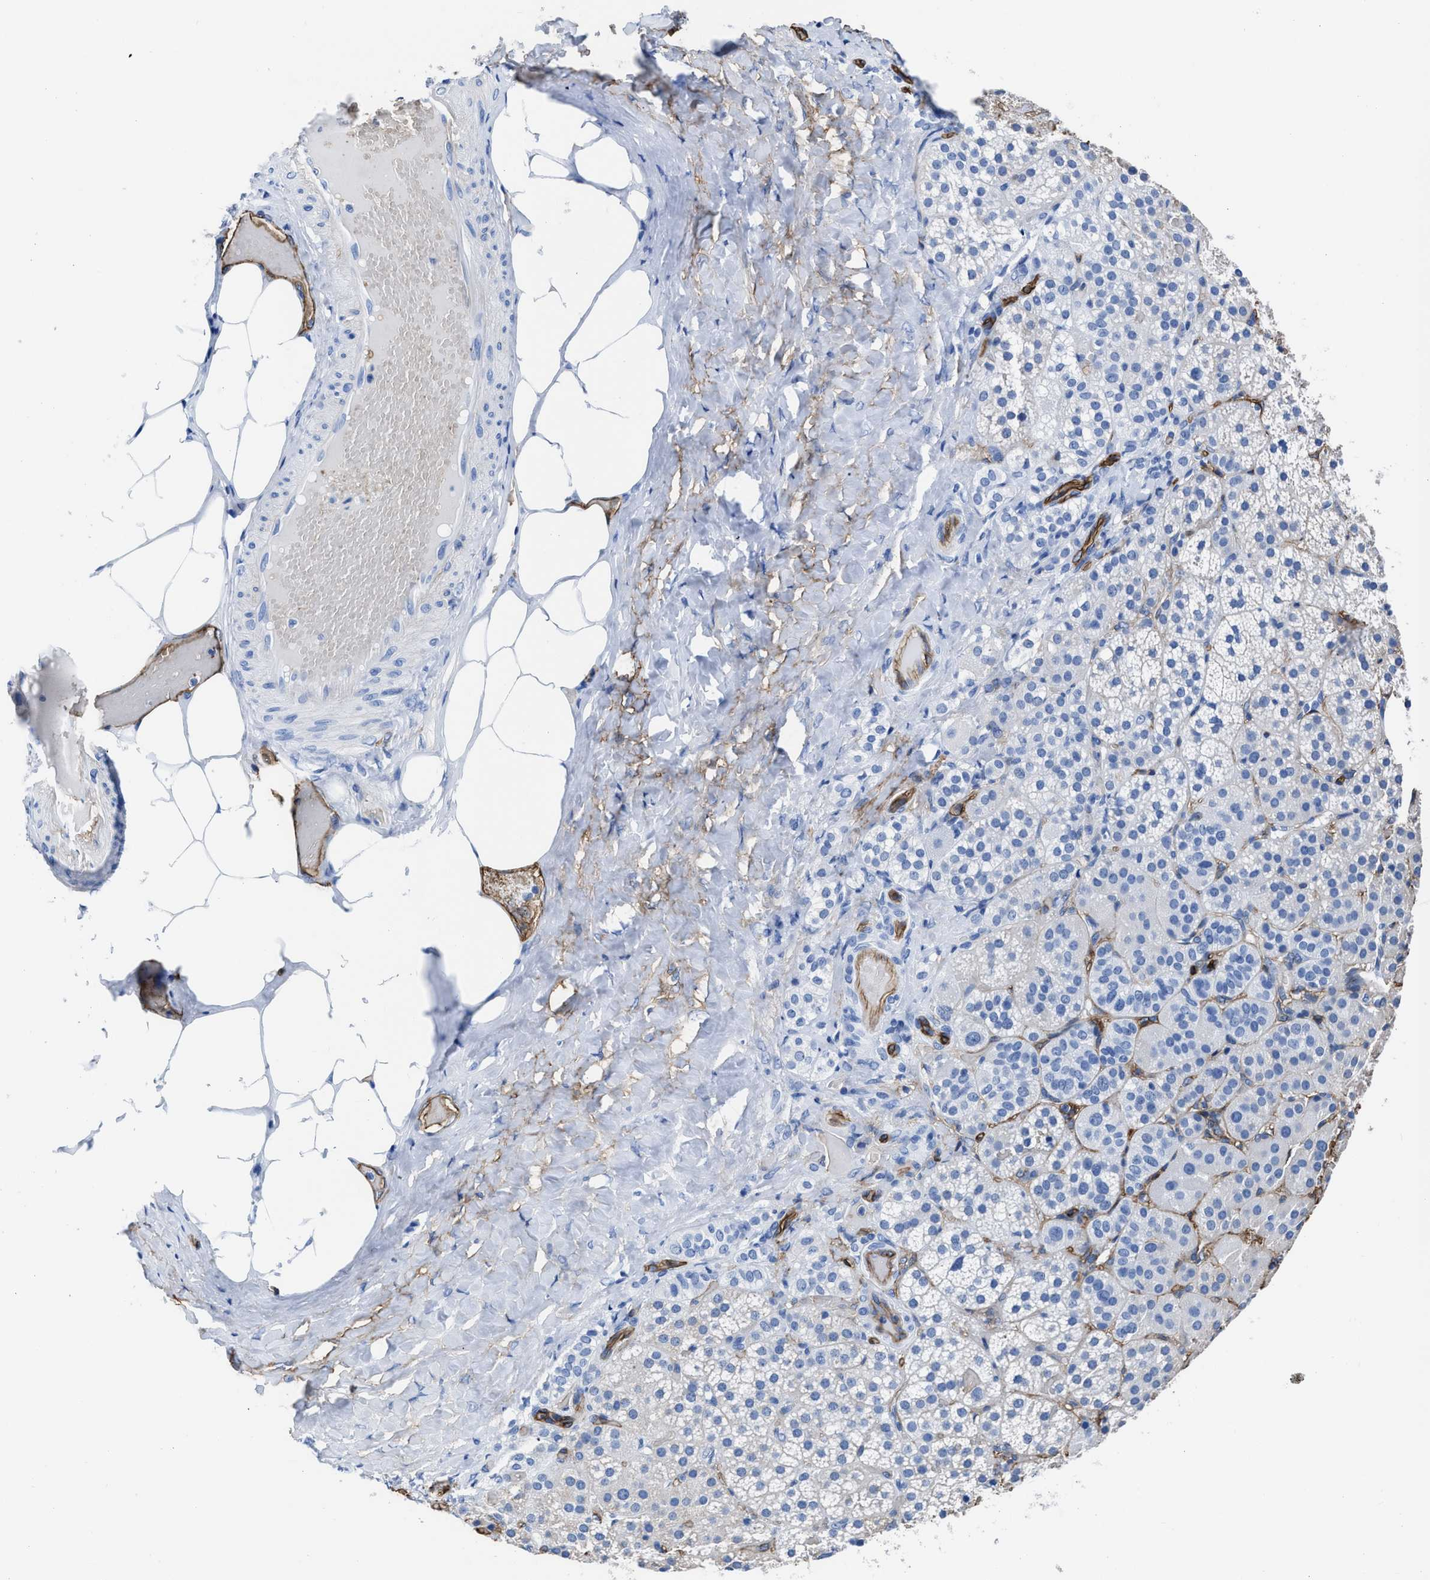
{"staining": {"intensity": "negative", "quantity": "none", "location": "none"}, "tissue": "adrenal gland", "cell_type": "Glandular cells", "image_type": "normal", "snomed": [{"axis": "morphology", "description": "Normal tissue, NOS"}, {"axis": "topography", "description": "Adrenal gland"}], "caption": "An immunohistochemistry micrograph of unremarkable adrenal gland is shown. There is no staining in glandular cells of adrenal gland.", "gene": "AQP1", "patient": {"sex": "female", "age": 59}}